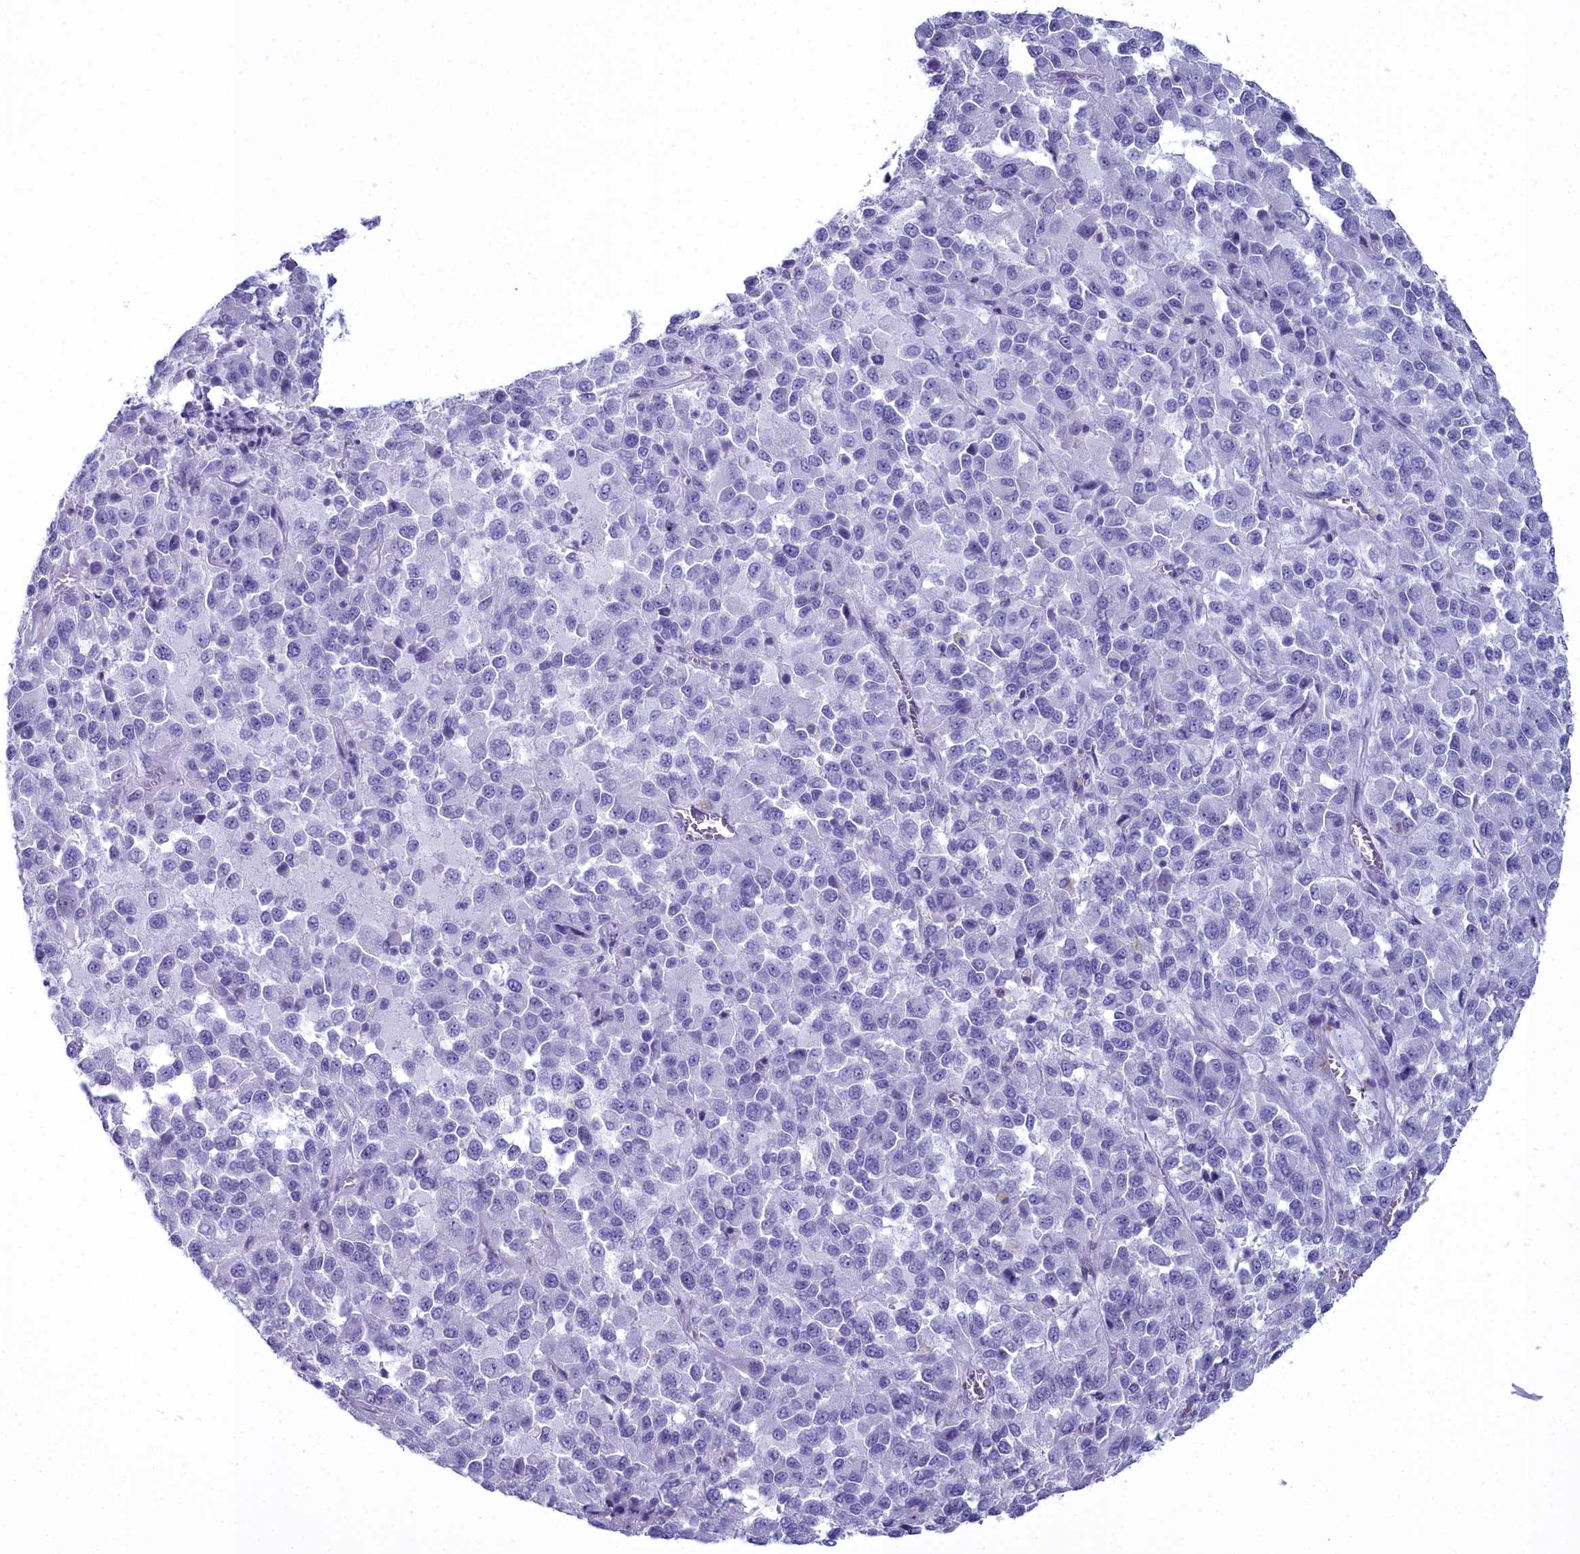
{"staining": {"intensity": "negative", "quantity": "none", "location": "none"}, "tissue": "melanoma", "cell_type": "Tumor cells", "image_type": "cancer", "snomed": [{"axis": "morphology", "description": "Malignant melanoma, Metastatic site"}, {"axis": "topography", "description": "Lung"}], "caption": "Immunohistochemical staining of melanoma shows no significant expression in tumor cells. The staining is performed using DAB brown chromogen with nuclei counter-stained in using hematoxylin.", "gene": "MAP6", "patient": {"sex": "male", "age": 64}}